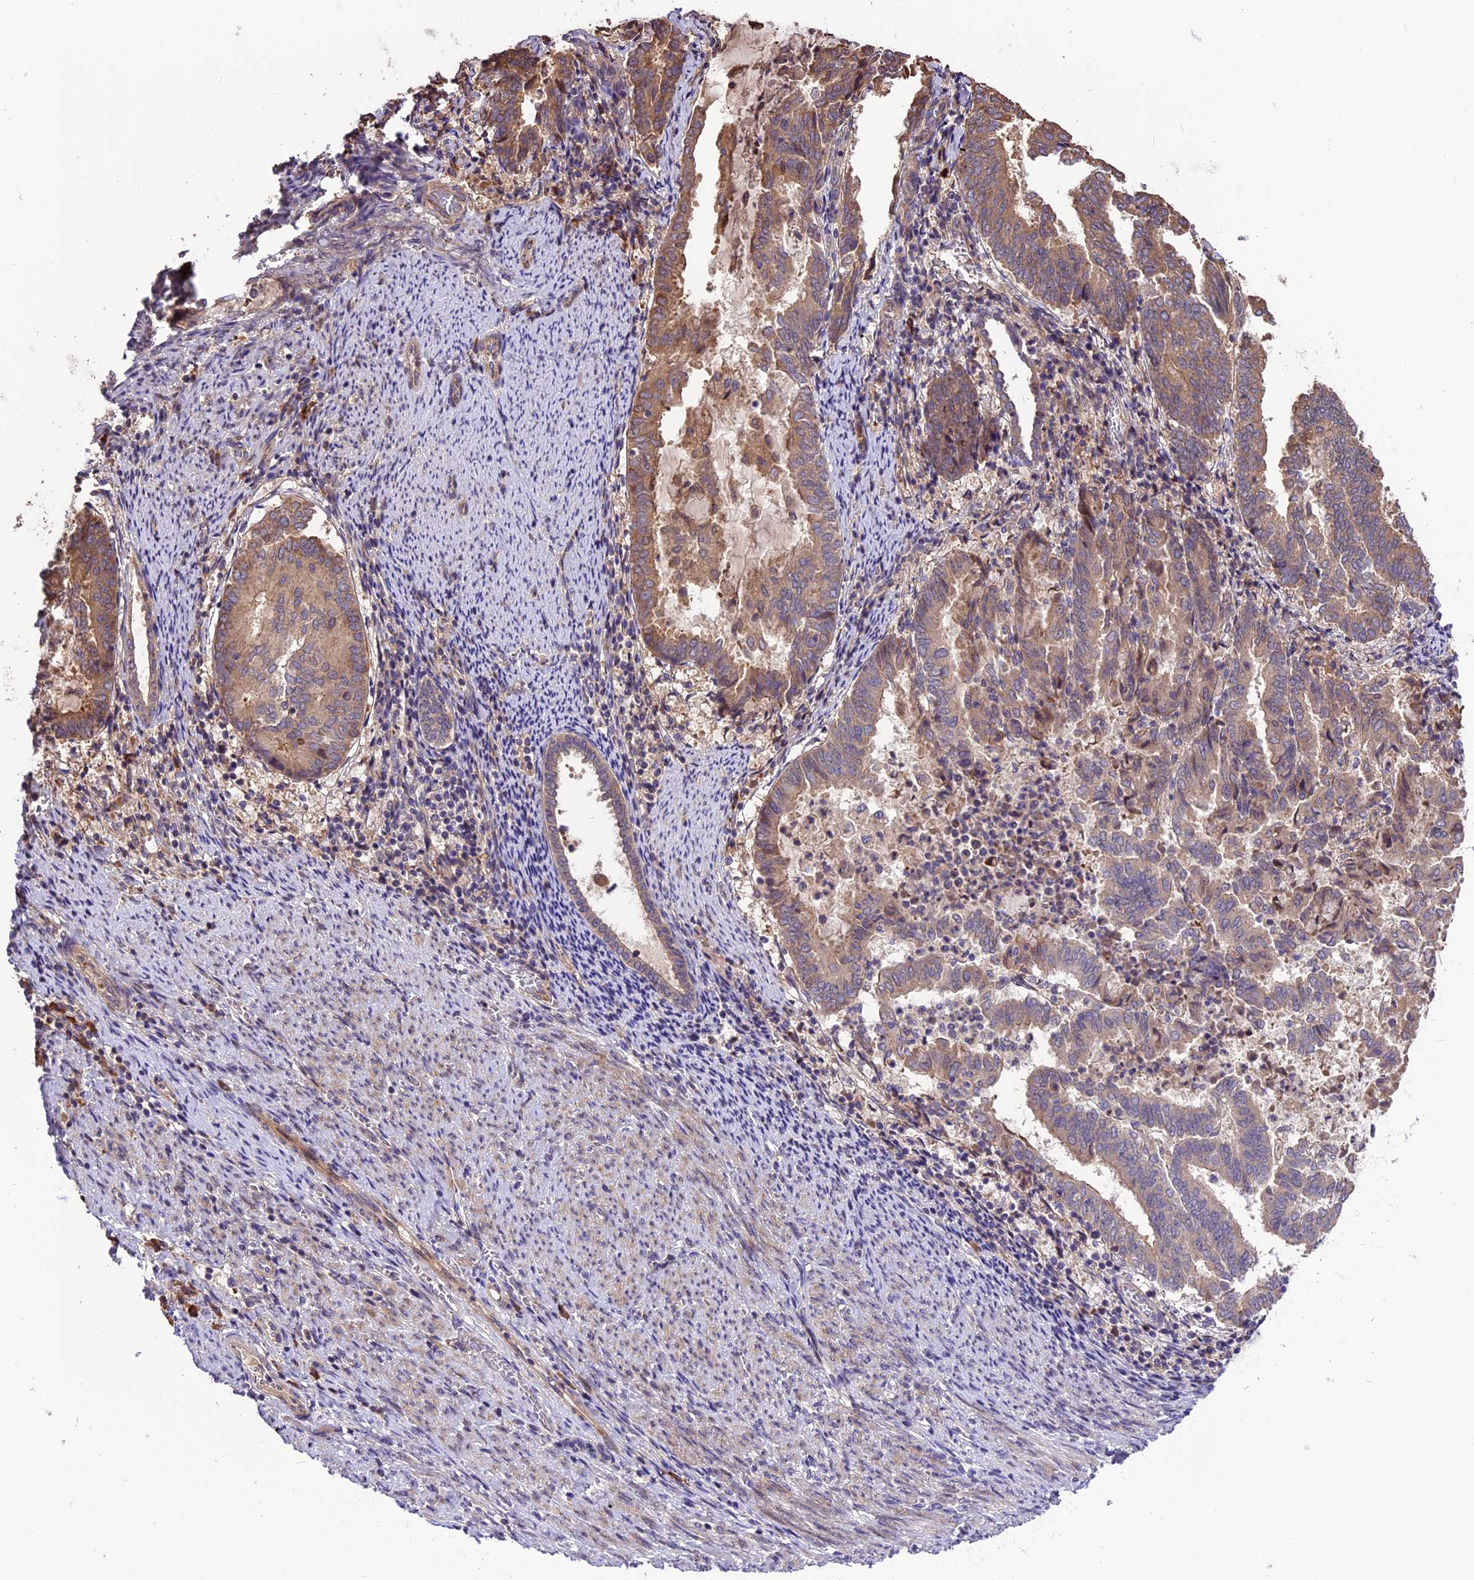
{"staining": {"intensity": "moderate", "quantity": ">75%", "location": "cytoplasmic/membranous"}, "tissue": "endometrial cancer", "cell_type": "Tumor cells", "image_type": "cancer", "snomed": [{"axis": "morphology", "description": "Adenocarcinoma, NOS"}, {"axis": "topography", "description": "Endometrium"}], "caption": "Immunohistochemistry (IHC) (DAB (3,3'-diaminobenzidine)) staining of human endometrial adenocarcinoma reveals moderate cytoplasmic/membranous protein expression in about >75% of tumor cells.", "gene": "ABCC10", "patient": {"sex": "female", "age": 80}}